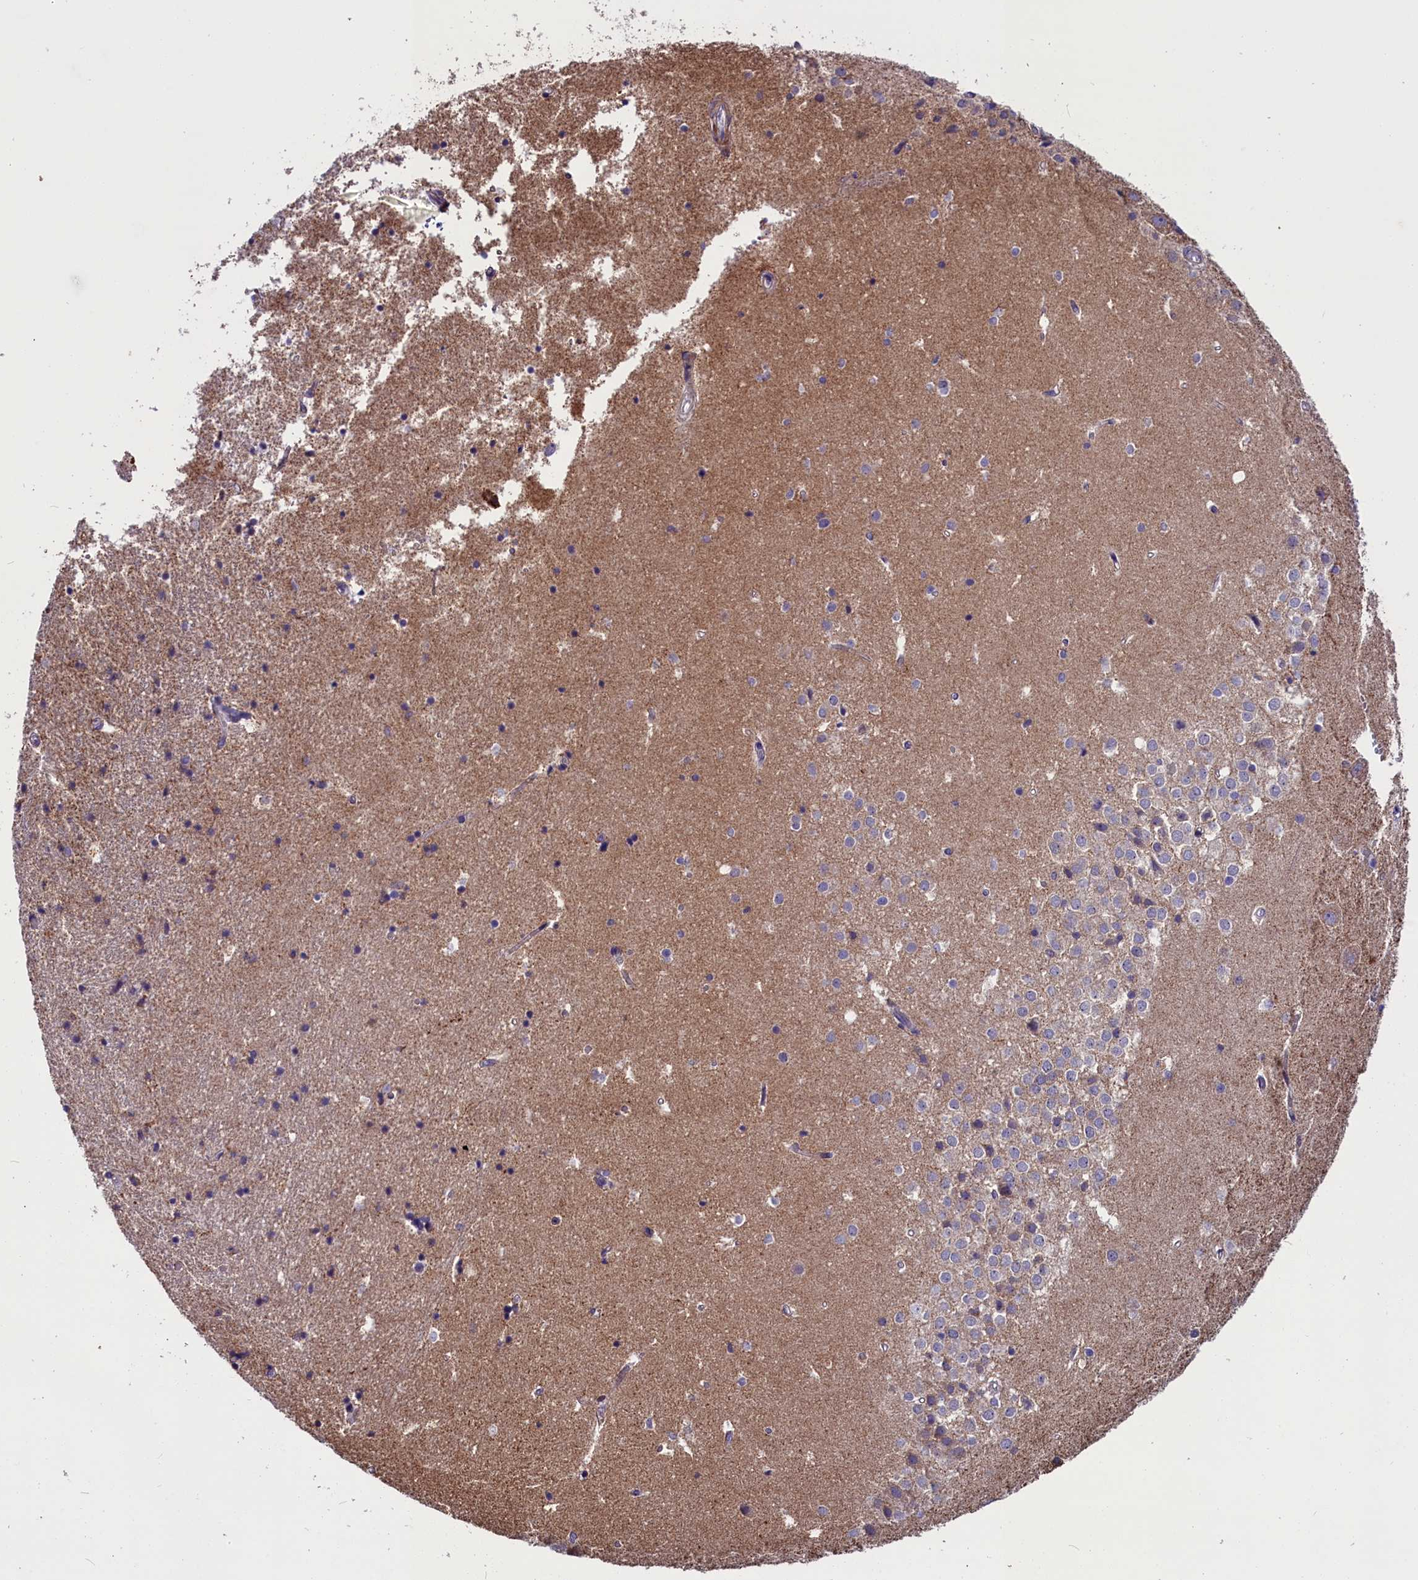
{"staining": {"intensity": "weak", "quantity": "<25%", "location": "cytoplasmic/membranous"}, "tissue": "hippocampus", "cell_type": "Glial cells", "image_type": "normal", "snomed": [{"axis": "morphology", "description": "Normal tissue, NOS"}, {"axis": "topography", "description": "Hippocampus"}], "caption": "Benign hippocampus was stained to show a protein in brown. There is no significant positivity in glial cells. The staining is performed using DAB brown chromogen with nuclei counter-stained in using hematoxylin.", "gene": "SCD5", "patient": {"sex": "female", "age": 52}}